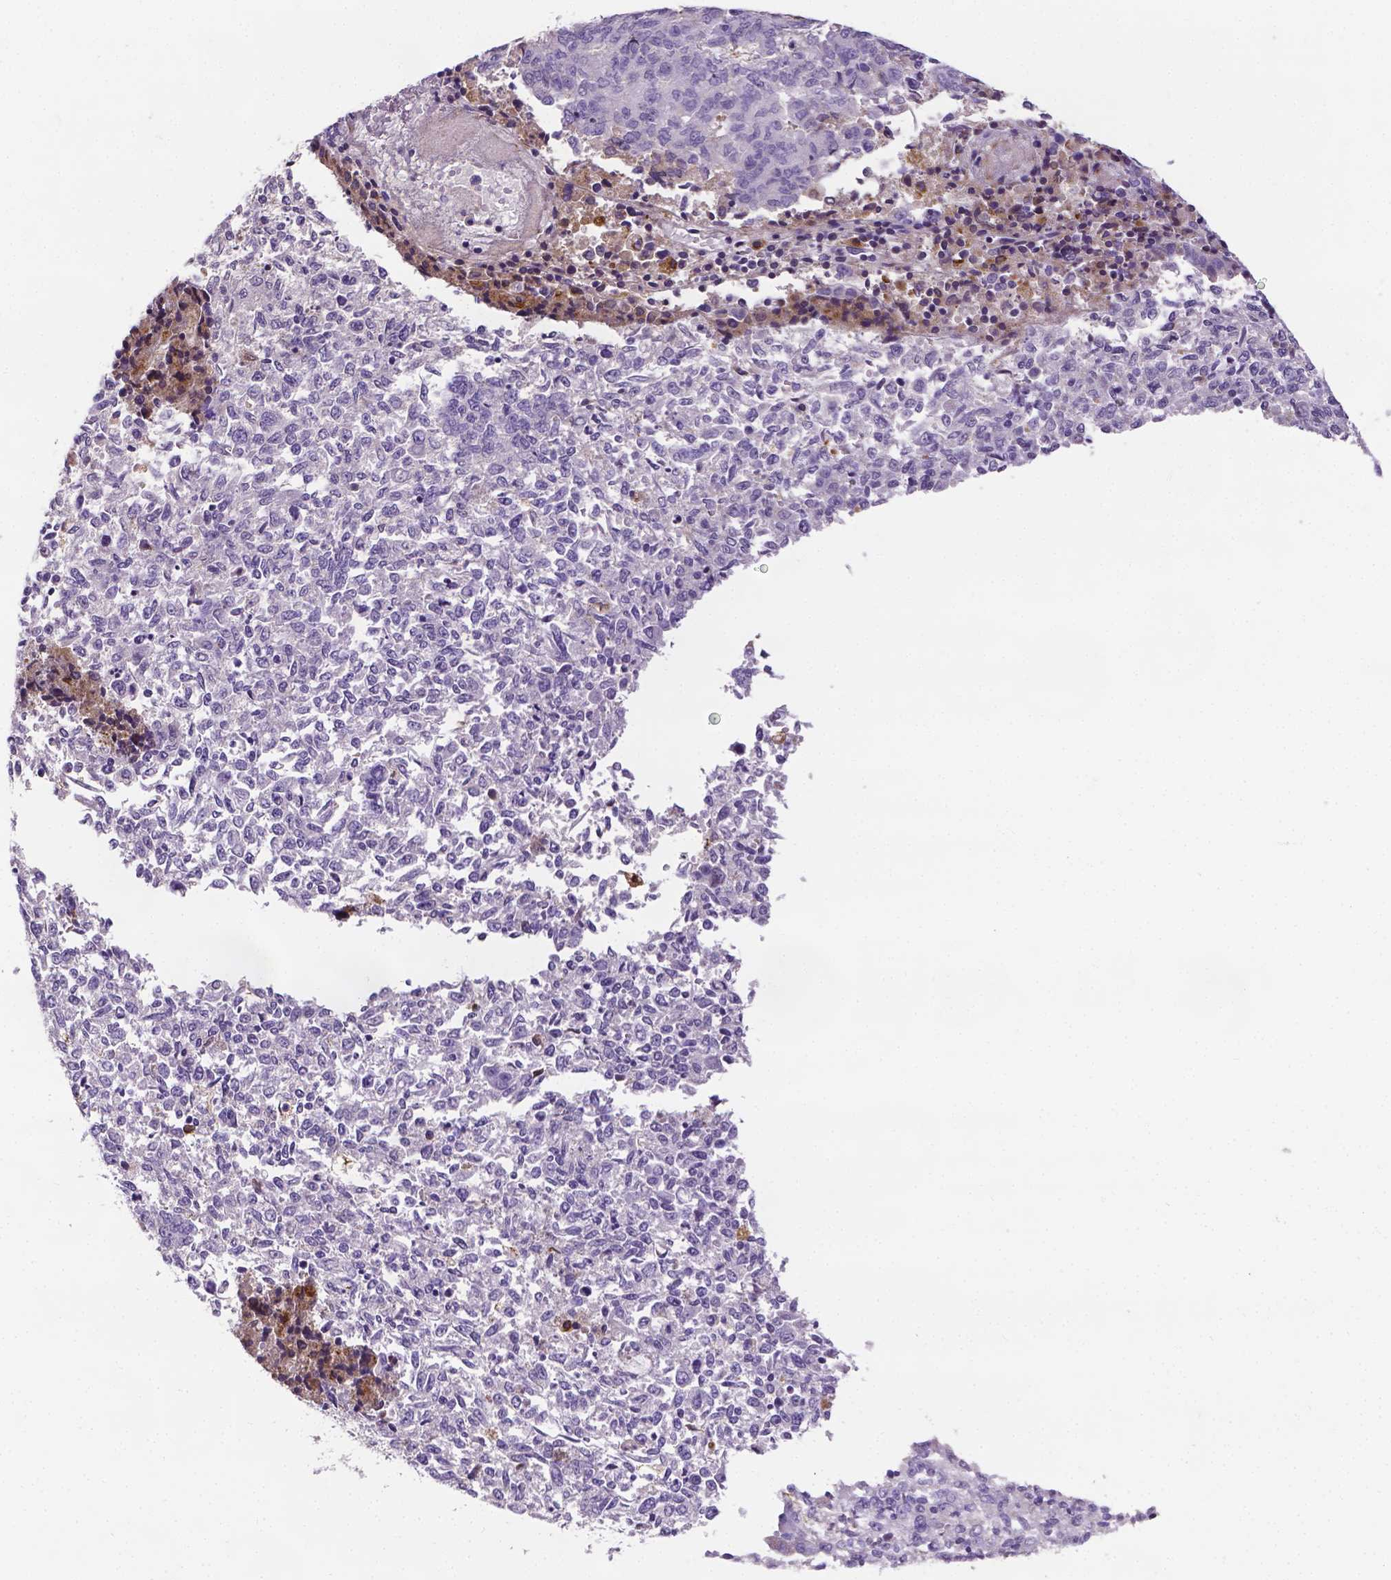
{"staining": {"intensity": "negative", "quantity": "none", "location": "none"}, "tissue": "endometrial cancer", "cell_type": "Tumor cells", "image_type": "cancer", "snomed": [{"axis": "morphology", "description": "Adenocarcinoma, NOS"}, {"axis": "topography", "description": "Endometrium"}], "caption": "A high-resolution image shows IHC staining of adenocarcinoma (endometrial), which demonstrates no significant positivity in tumor cells. The staining is performed using DAB brown chromogen with nuclei counter-stained in using hematoxylin.", "gene": "APOE", "patient": {"sex": "female", "age": 50}}